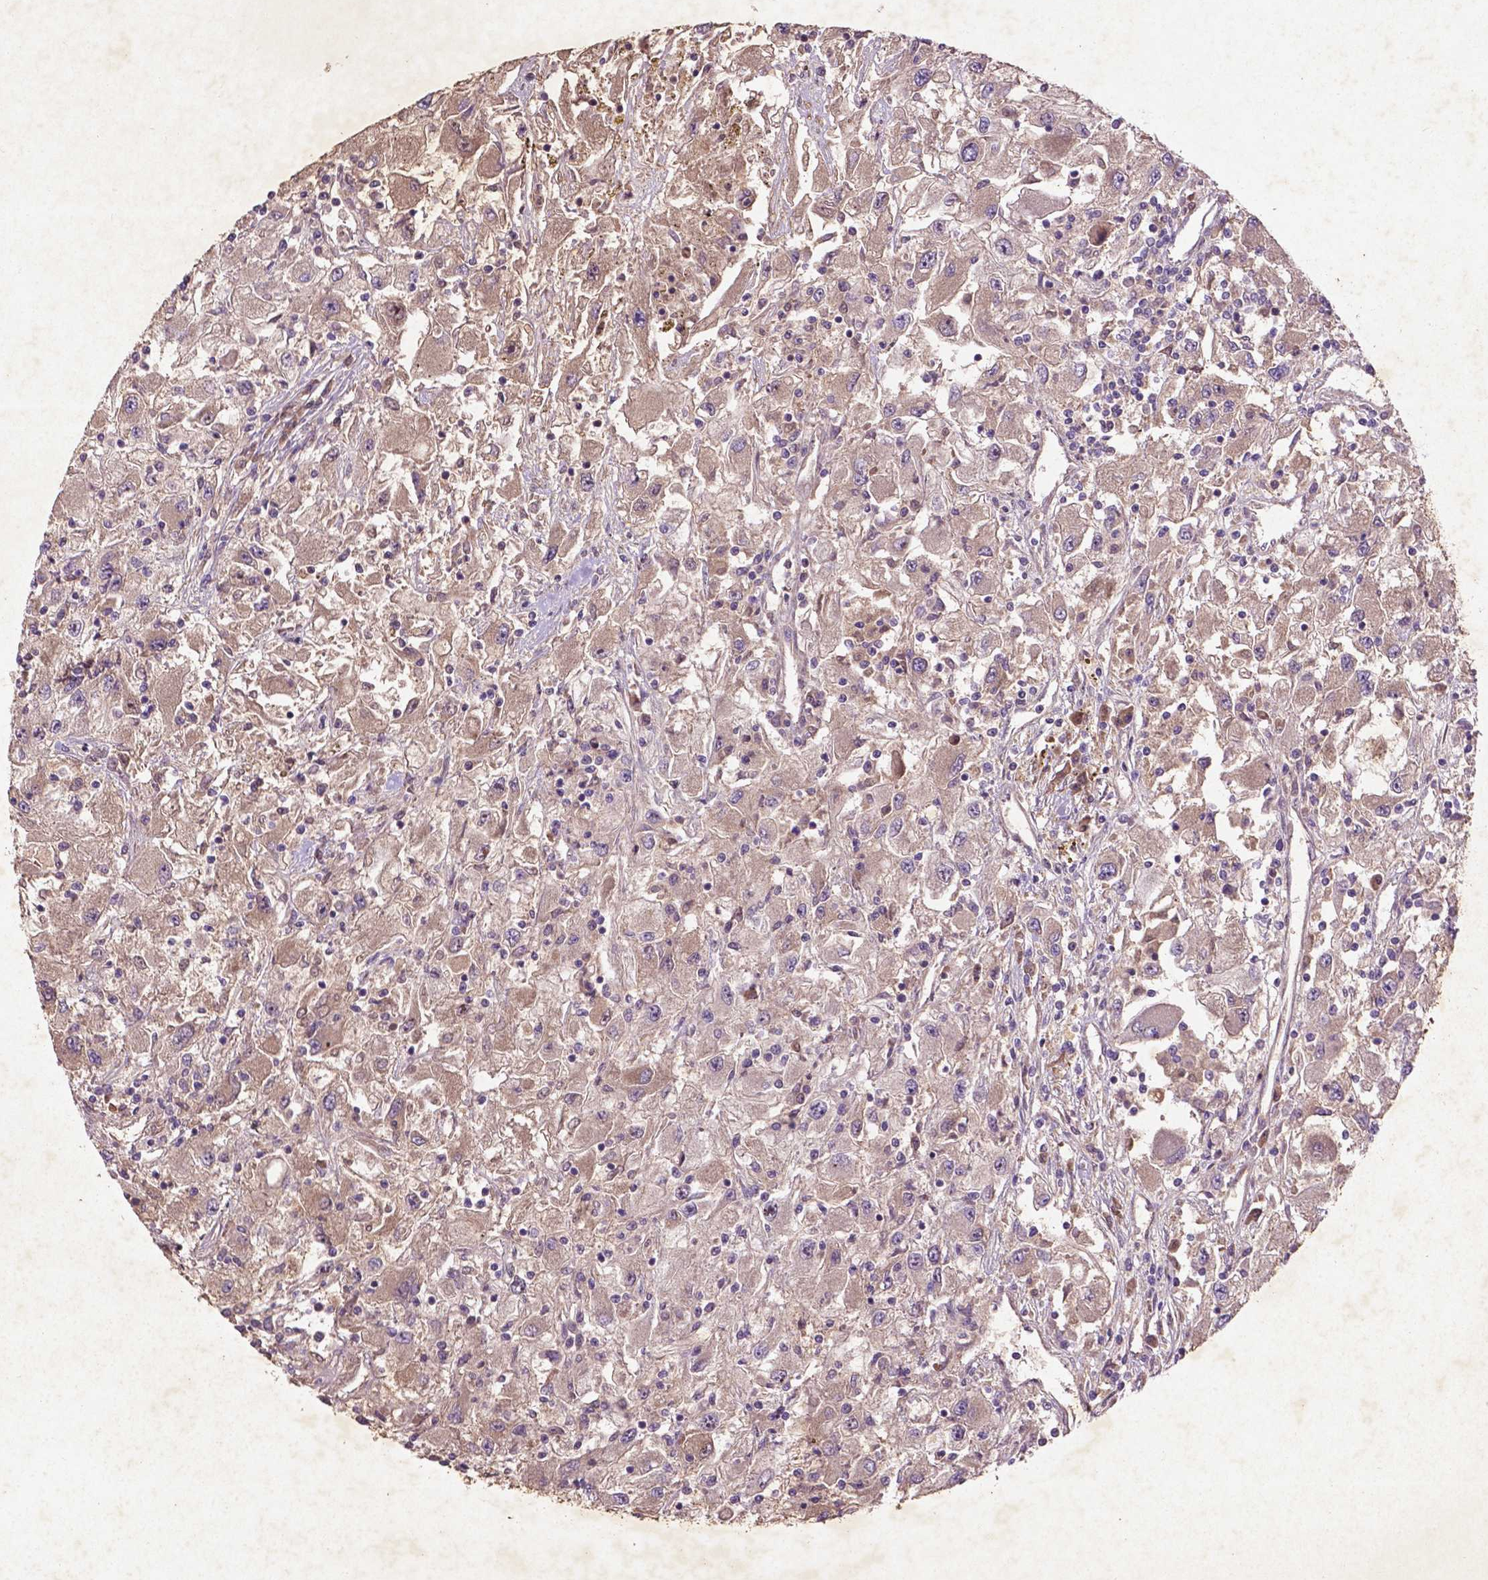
{"staining": {"intensity": "moderate", "quantity": "<25%", "location": "cytoplasmic/membranous"}, "tissue": "renal cancer", "cell_type": "Tumor cells", "image_type": "cancer", "snomed": [{"axis": "morphology", "description": "Adenocarcinoma, NOS"}, {"axis": "topography", "description": "Kidney"}], "caption": "The immunohistochemical stain labels moderate cytoplasmic/membranous expression in tumor cells of renal adenocarcinoma tissue.", "gene": "COQ2", "patient": {"sex": "female", "age": 67}}